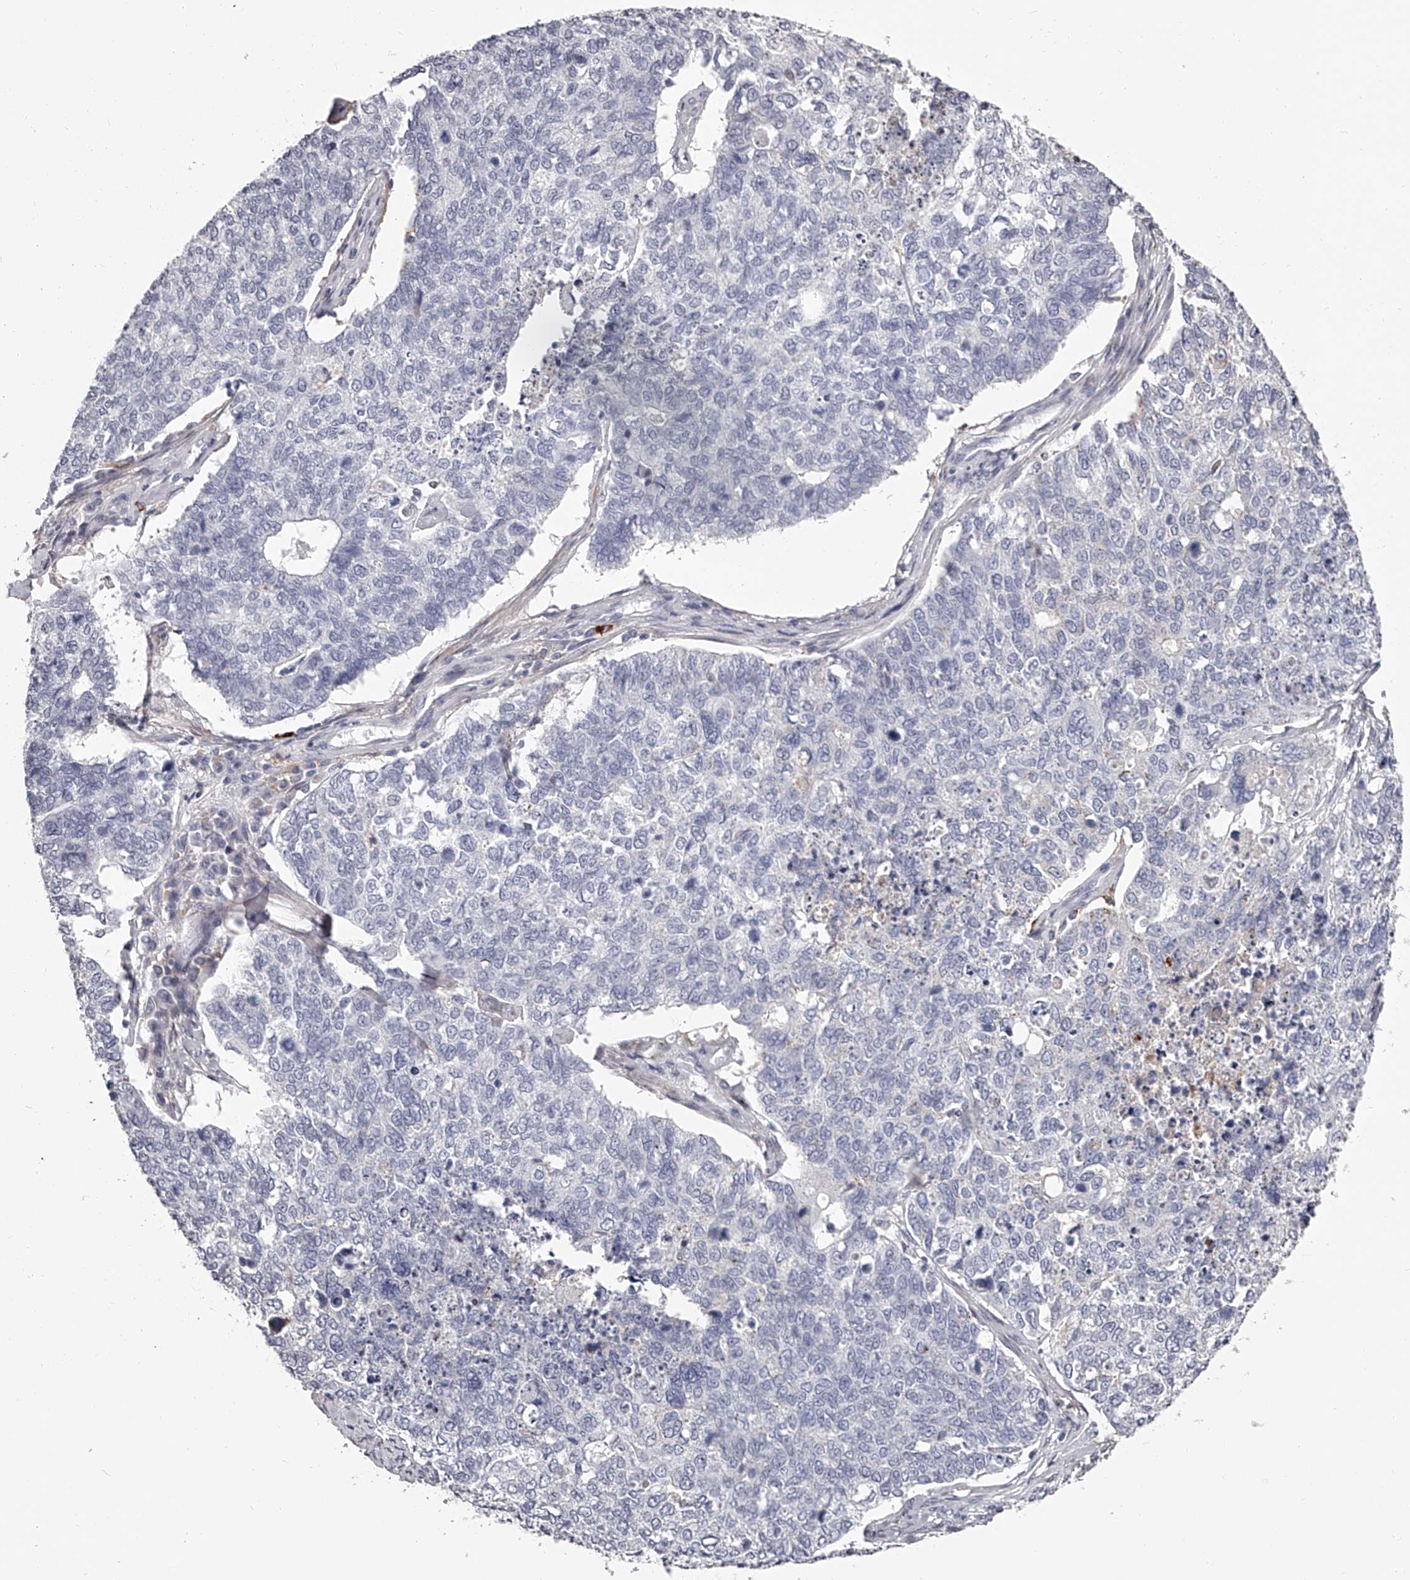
{"staining": {"intensity": "negative", "quantity": "none", "location": "none"}, "tissue": "cervical cancer", "cell_type": "Tumor cells", "image_type": "cancer", "snomed": [{"axis": "morphology", "description": "Squamous cell carcinoma, NOS"}, {"axis": "topography", "description": "Cervix"}], "caption": "This is a photomicrograph of immunohistochemistry staining of cervical cancer (squamous cell carcinoma), which shows no staining in tumor cells. (DAB immunohistochemistry visualized using brightfield microscopy, high magnification).", "gene": "PACSIN1", "patient": {"sex": "female", "age": 63}}